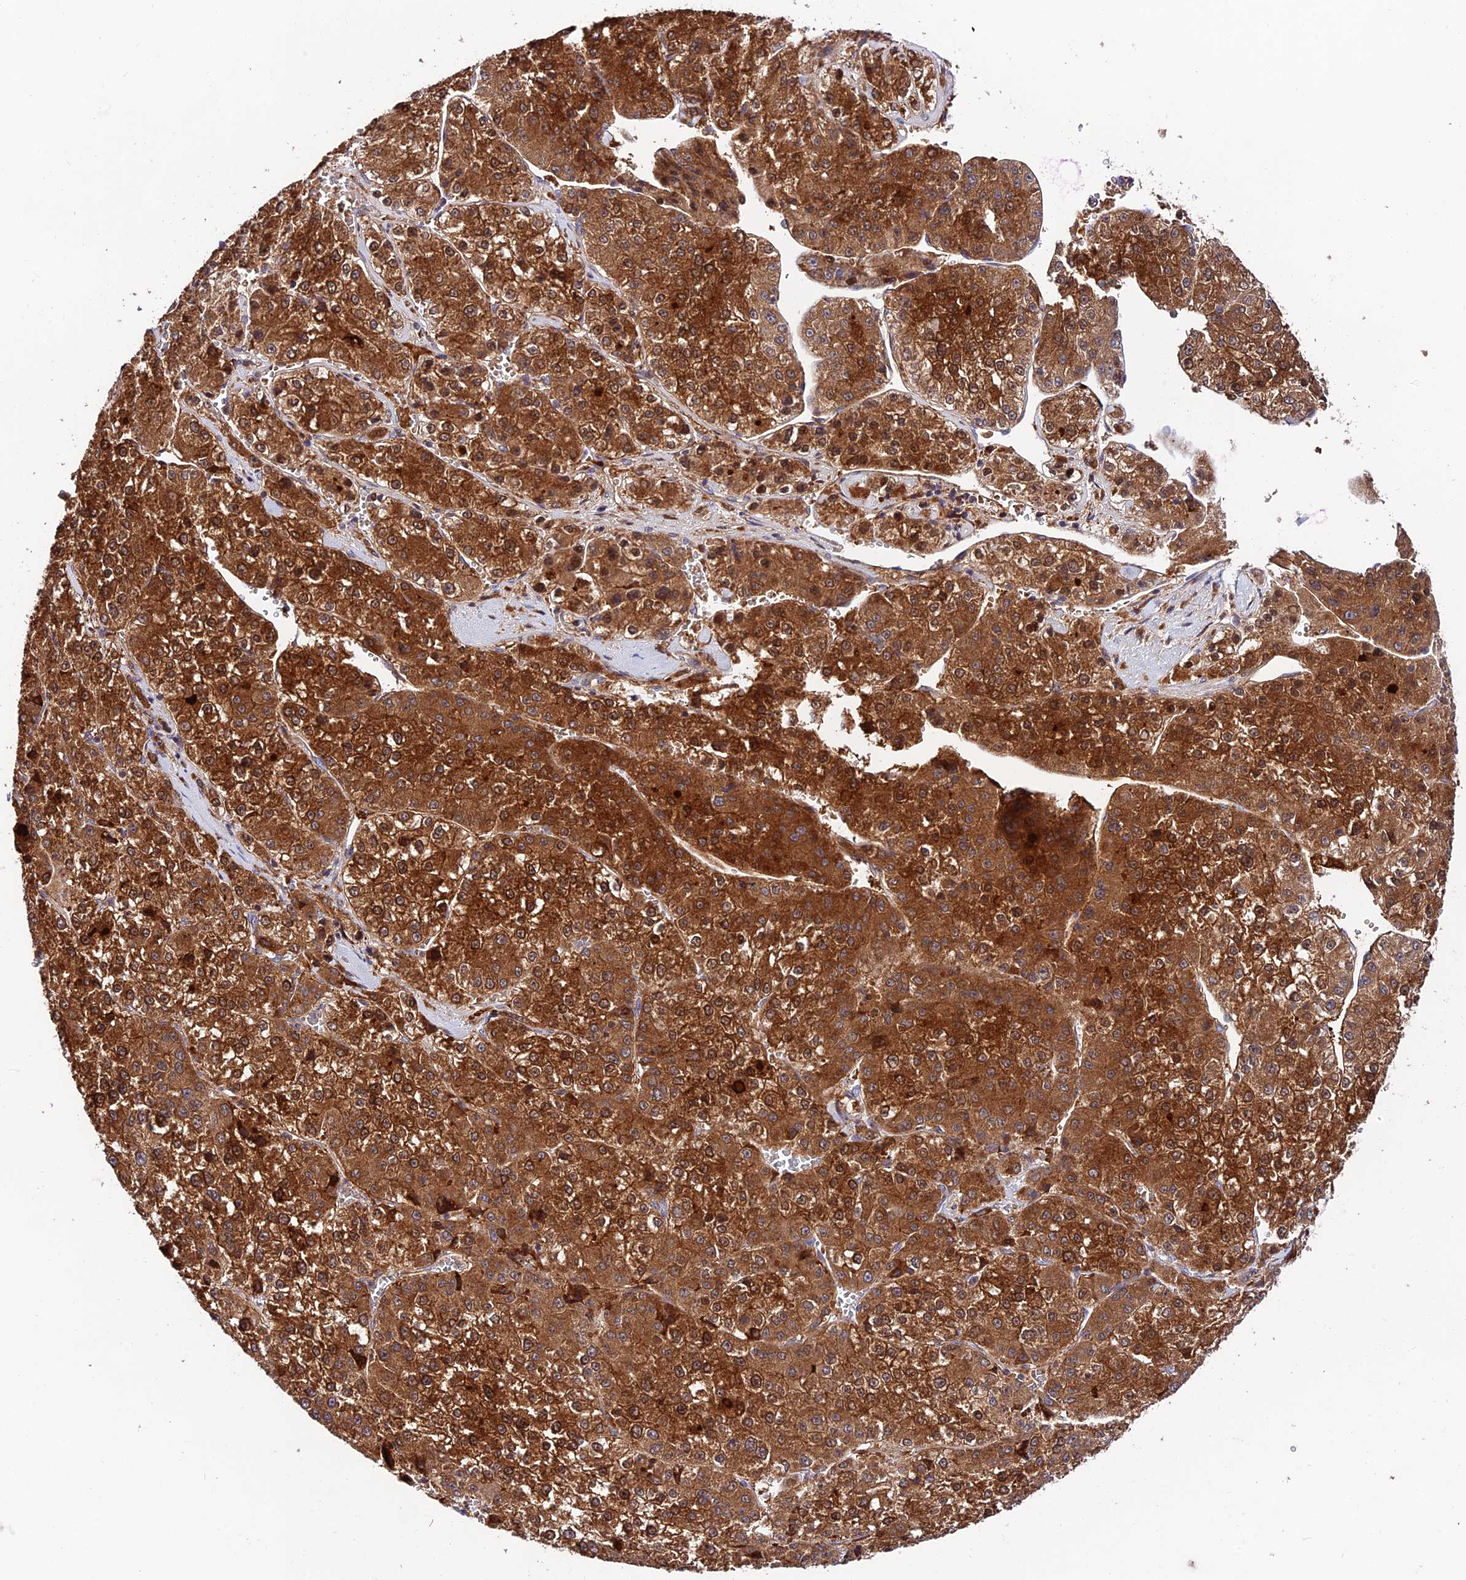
{"staining": {"intensity": "strong", "quantity": ">75%", "location": "cytoplasmic/membranous"}, "tissue": "liver cancer", "cell_type": "Tumor cells", "image_type": "cancer", "snomed": [{"axis": "morphology", "description": "Carcinoma, Hepatocellular, NOS"}, {"axis": "topography", "description": "Liver"}], "caption": "Immunohistochemistry (IHC) micrograph of neoplastic tissue: liver cancer (hepatocellular carcinoma) stained using immunohistochemistry reveals high levels of strong protein expression localized specifically in the cytoplasmic/membranous of tumor cells, appearing as a cytoplasmic/membranous brown color.", "gene": "FUOM", "patient": {"sex": "female", "age": 73}}